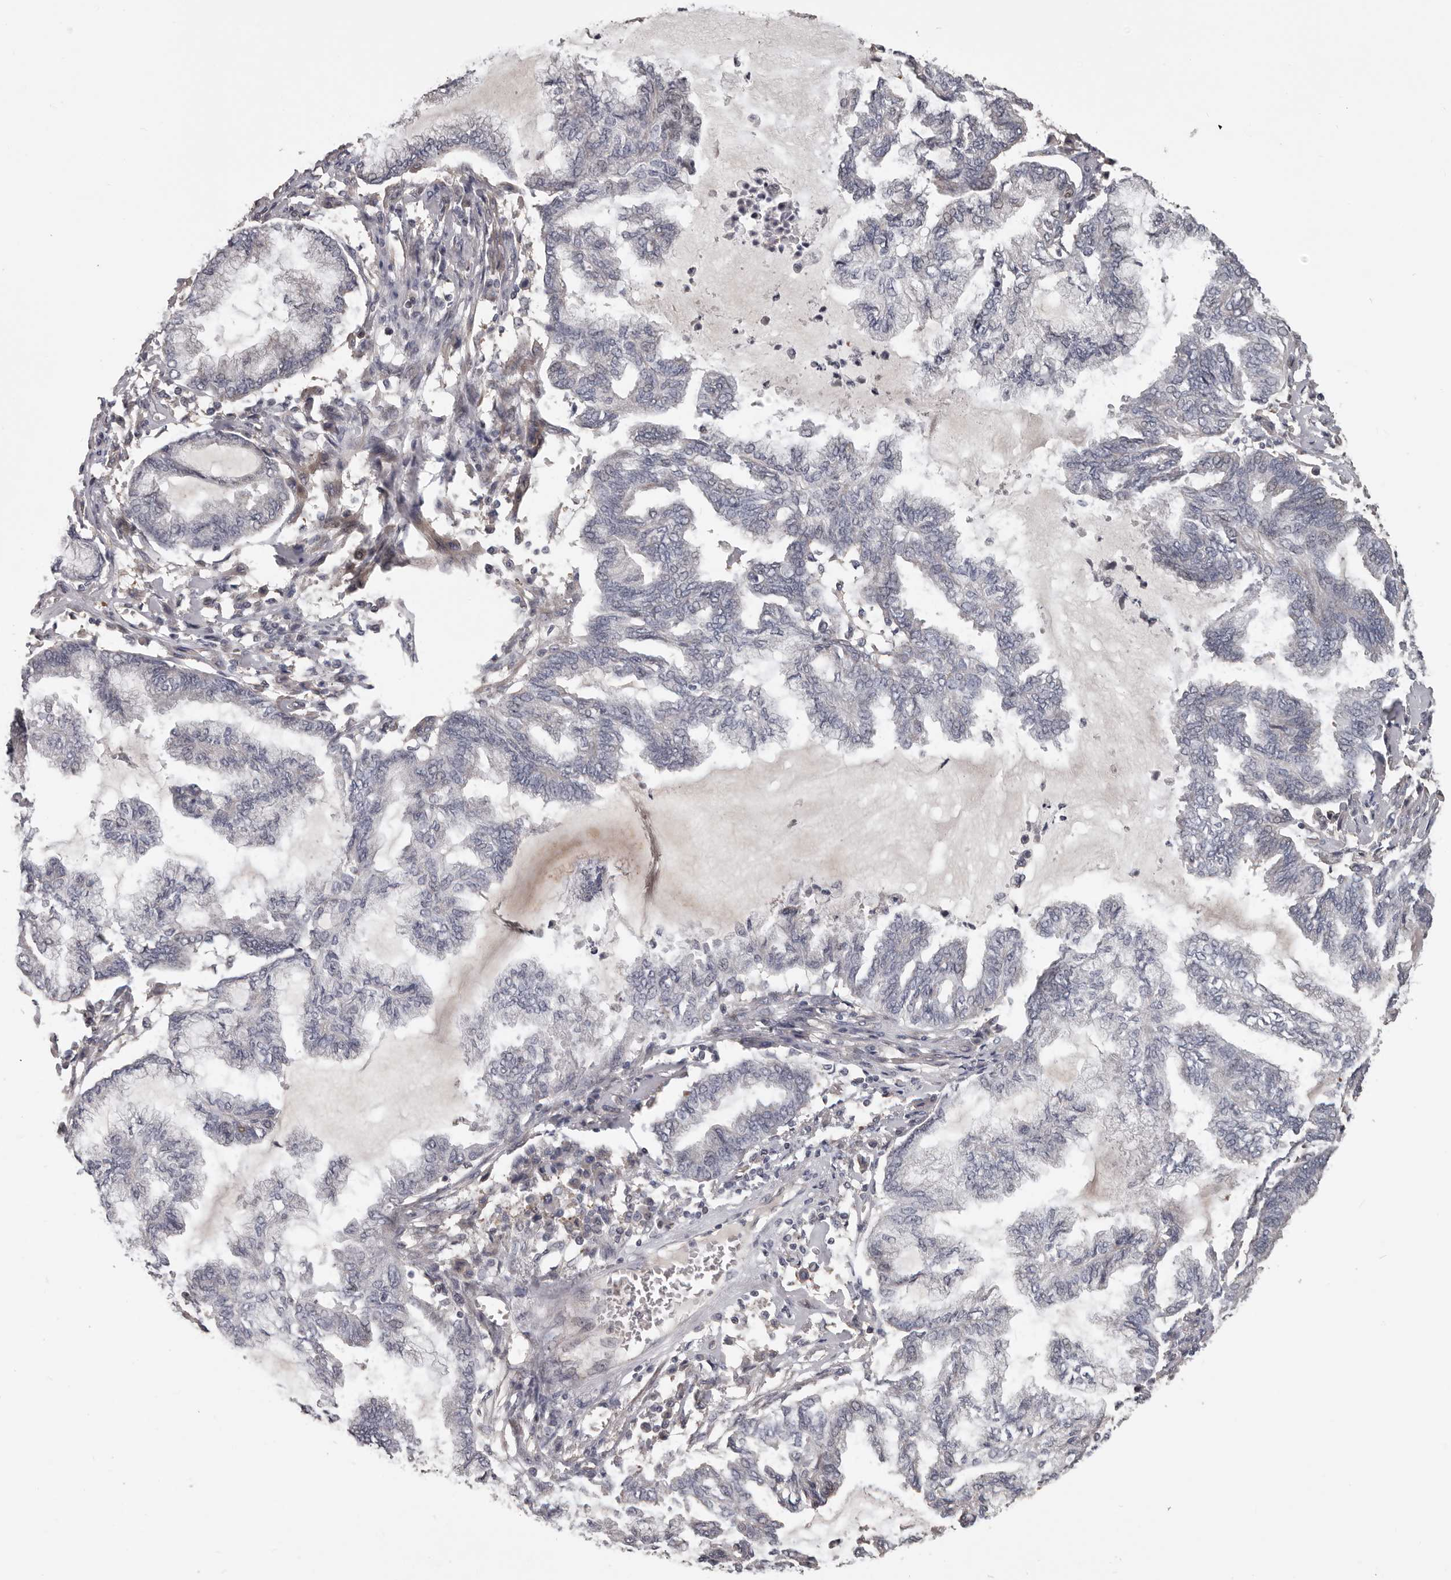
{"staining": {"intensity": "negative", "quantity": "none", "location": "none"}, "tissue": "endometrial cancer", "cell_type": "Tumor cells", "image_type": "cancer", "snomed": [{"axis": "morphology", "description": "Adenocarcinoma, NOS"}, {"axis": "topography", "description": "Endometrium"}], "caption": "Human endometrial cancer stained for a protein using immunohistochemistry (IHC) reveals no staining in tumor cells.", "gene": "RNF217", "patient": {"sex": "female", "age": 86}}